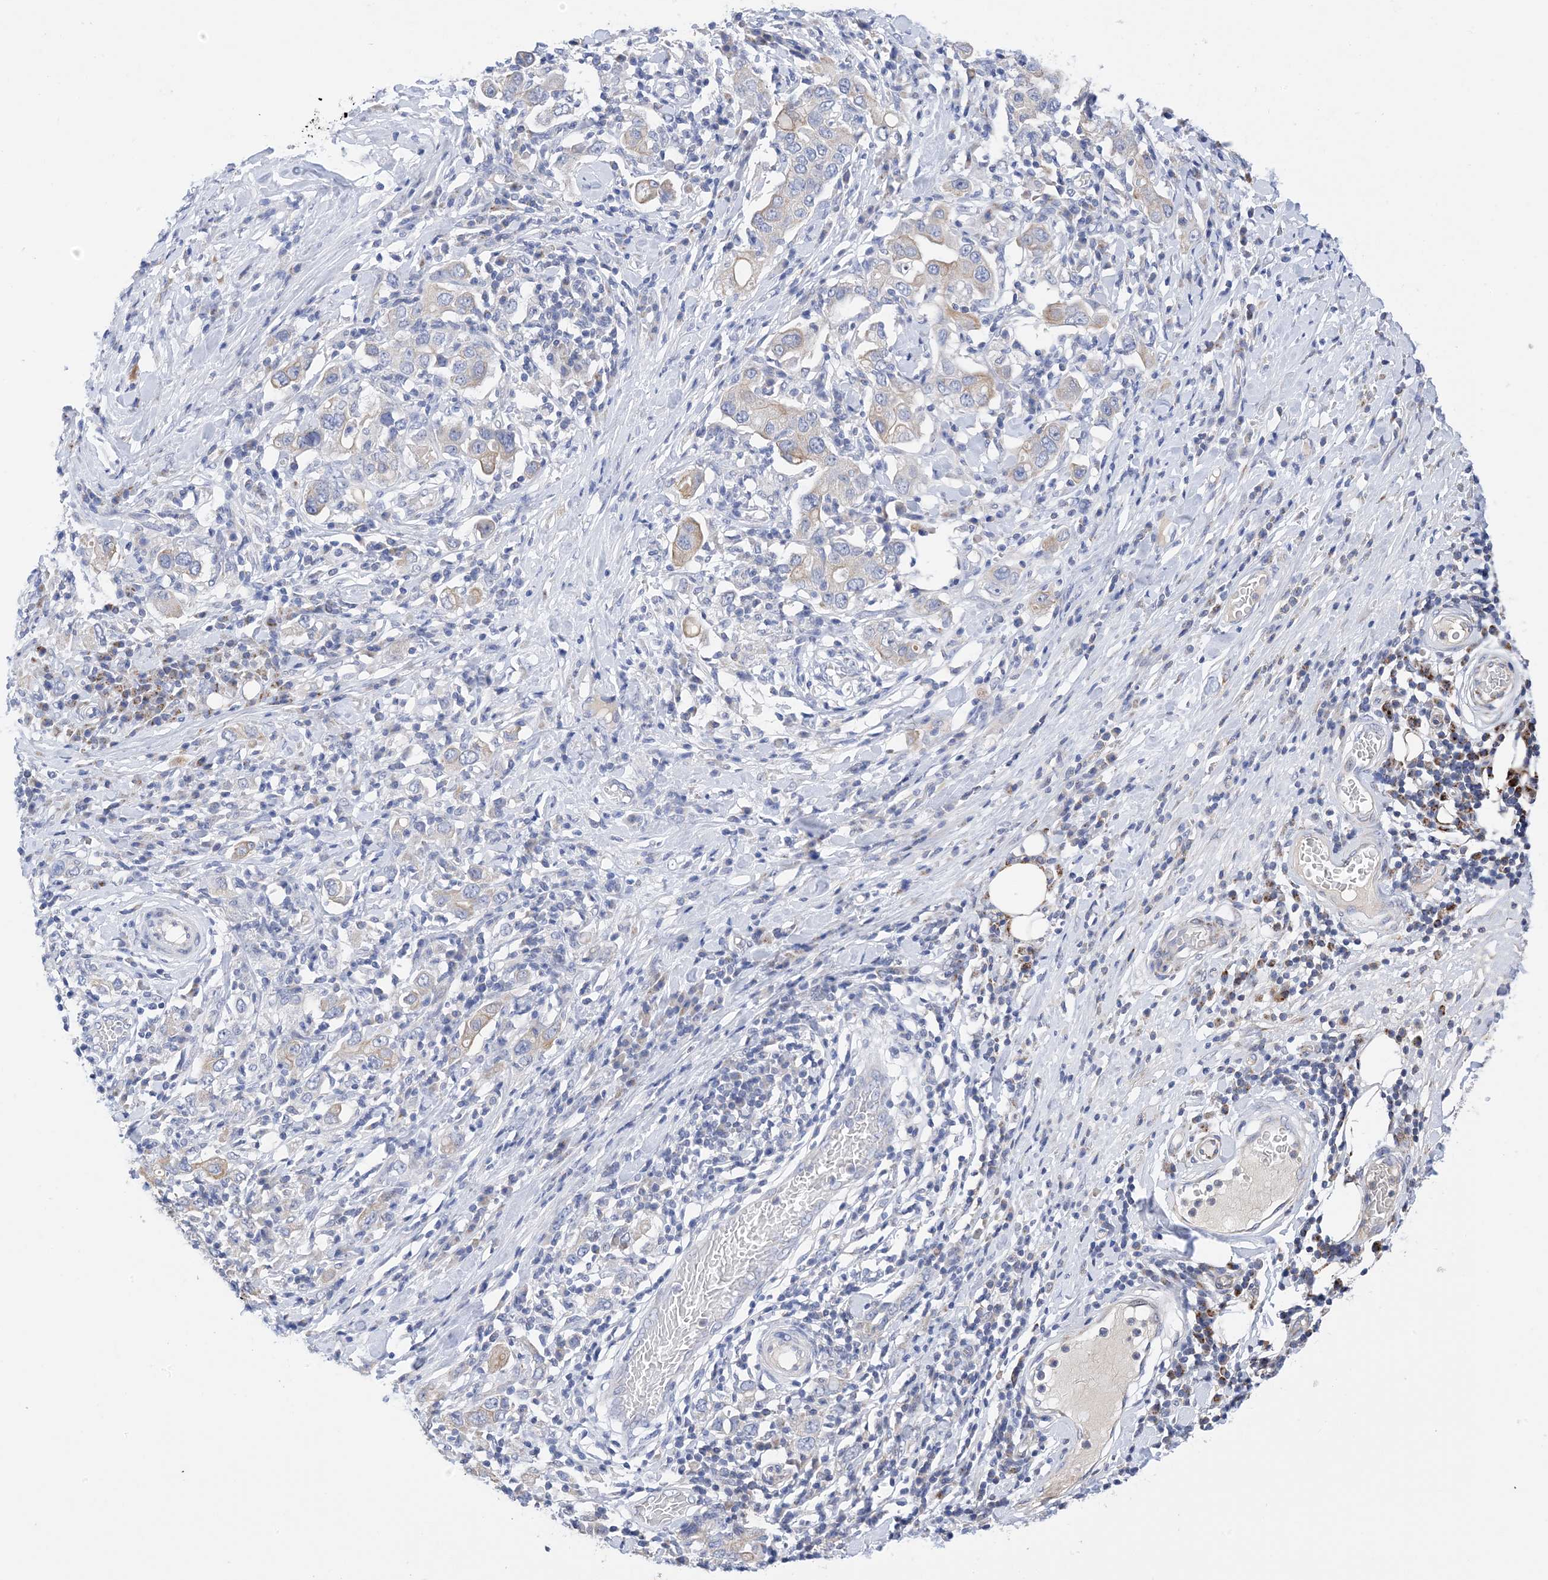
{"staining": {"intensity": "weak", "quantity": "<25%", "location": "cytoplasmic/membranous"}, "tissue": "stomach cancer", "cell_type": "Tumor cells", "image_type": "cancer", "snomed": [{"axis": "morphology", "description": "Adenocarcinoma, NOS"}, {"axis": "topography", "description": "Stomach, upper"}], "caption": "Immunohistochemistry (IHC) photomicrograph of neoplastic tissue: stomach adenocarcinoma stained with DAB shows no significant protein positivity in tumor cells.", "gene": "PLK4", "patient": {"sex": "male", "age": 62}}